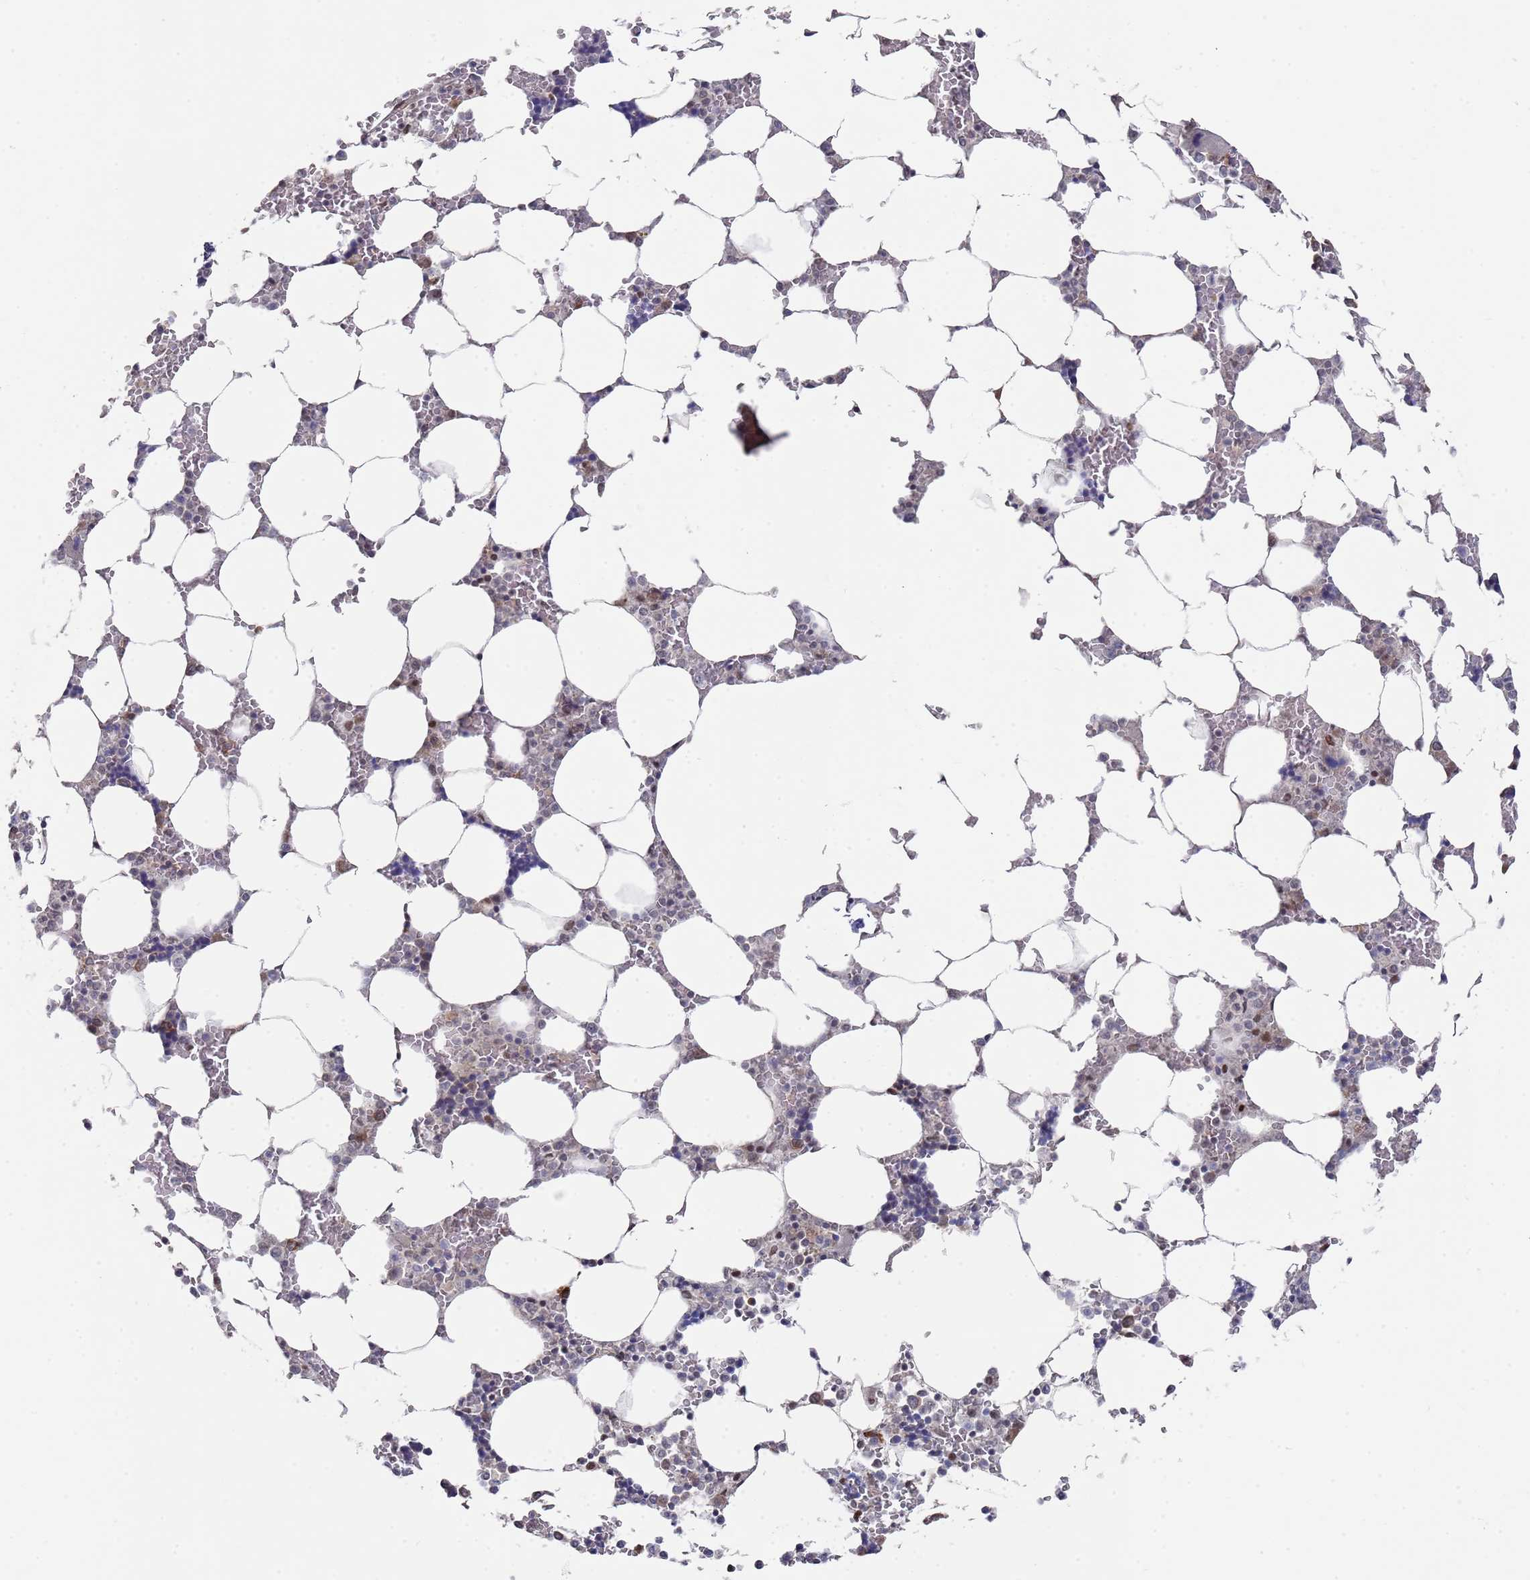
{"staining": {"intensity": "strong", "quantity": "<25%", "location": "nuclear"}, "tissue": "bone marrow", "cell_type": "Hematopoietic cells", "image_type": "normal", "snomed": [{"axis": "morphology", "description": "Normal tissue, NOS"}, {"axis": "topography", "description": "Bone marrow"}], "caption": "A brown stain shows strong nuclear expression of a protein in hematopoietic cells of benign human bone marrow. (Stains: DAB (3,3'-diaminobenzidine) in brown, nuclei in blue, Microscopy: brightfield microscopy at high magnification).", "gene": "COPS6", "patient": {"sex": "male", "age": 64}}